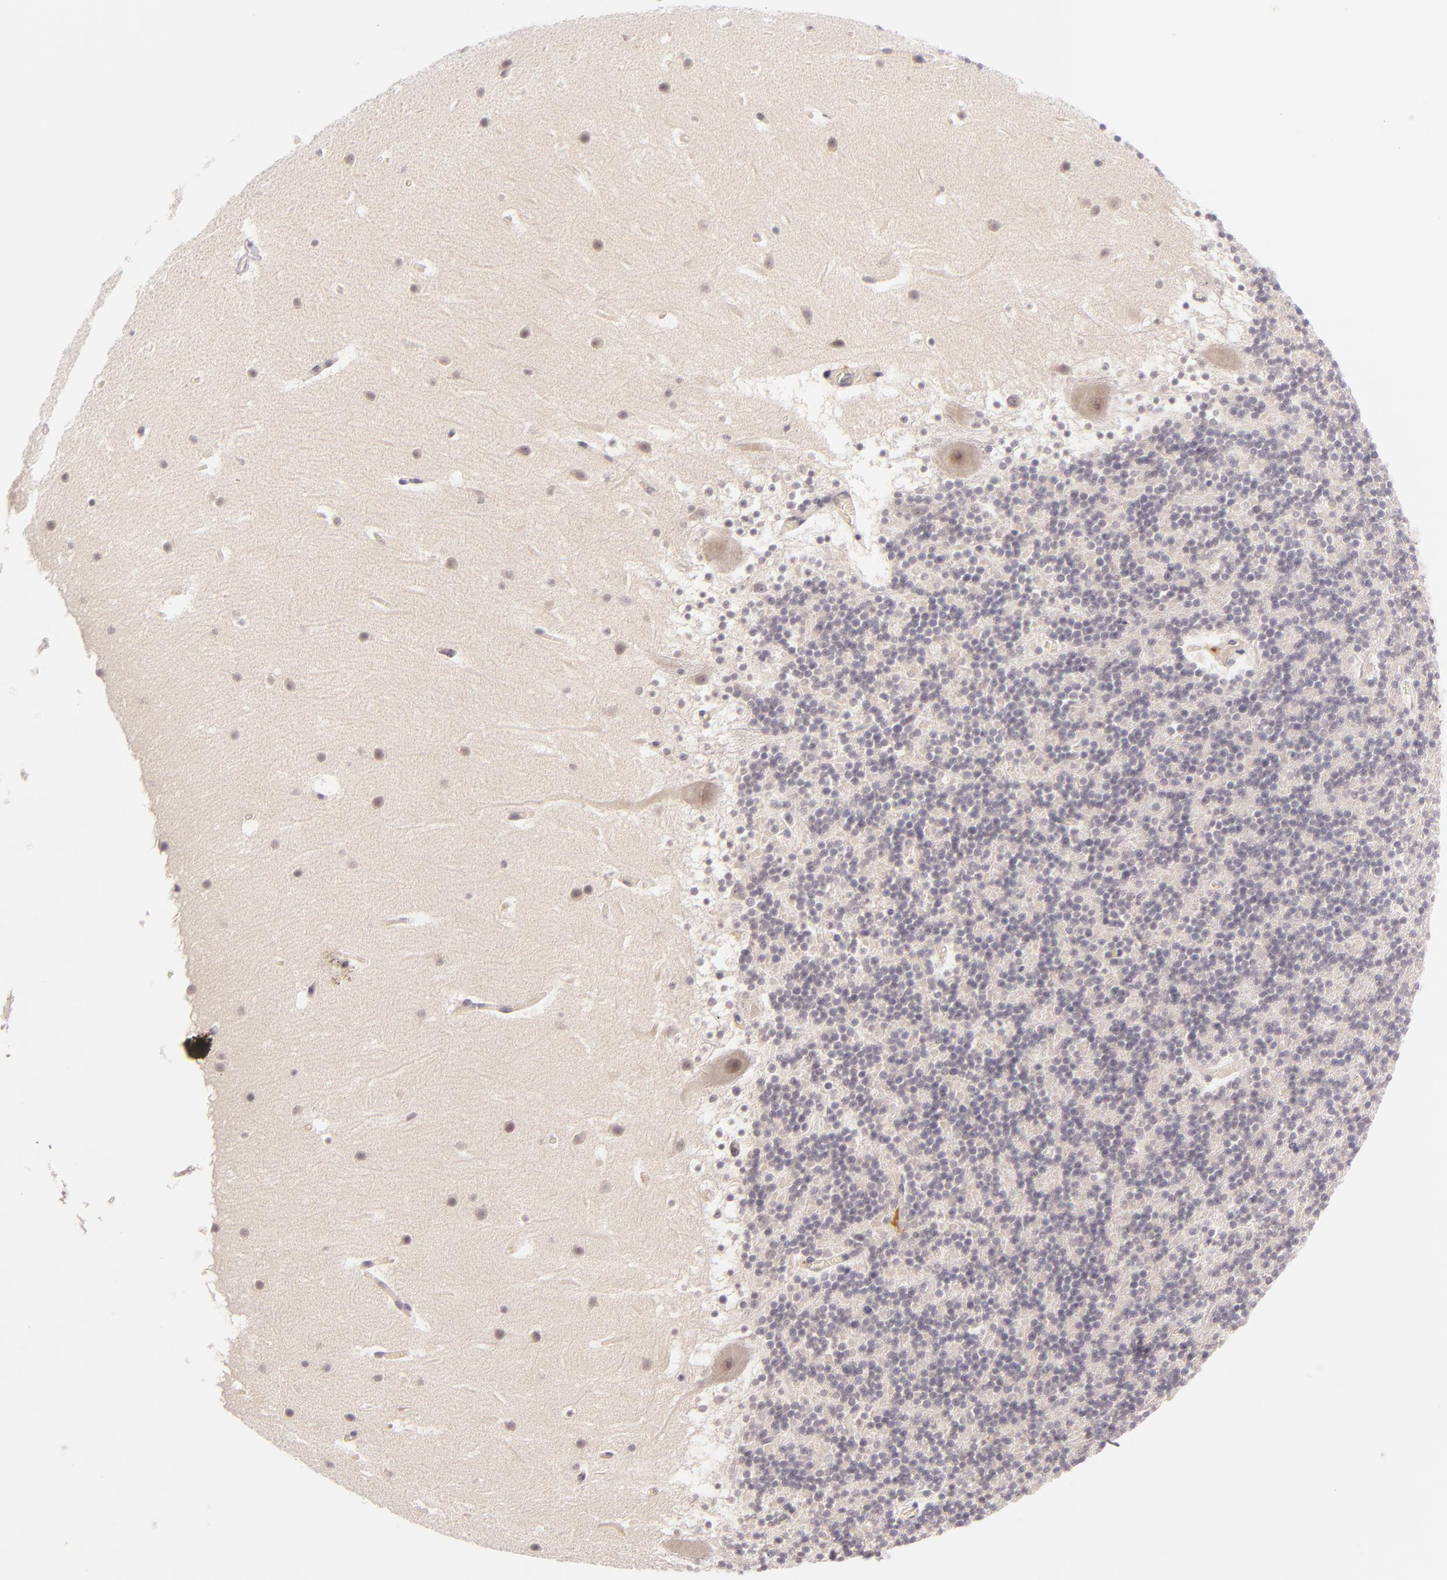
{"staining": {"intensity": "weak", "quantity": "25%-75%", "location": "cytoplasmic/membranous"}, "tissue": "cerebellum", "cell_type": "Cells in granular layer", "image_type": "normal", "snomed": [{"axis": "morphology", "description": "Normal tissue, NOS"}, {"axis": "topography", "description": "Cerebellum"}], "caption": "A brown stain highlights weak cytoplasmic/membranous expression of a protein in cells in granular layer of normal human cerebellum.", "gene": "CASP8", "patient": {"sex": "male", "age": 45}}